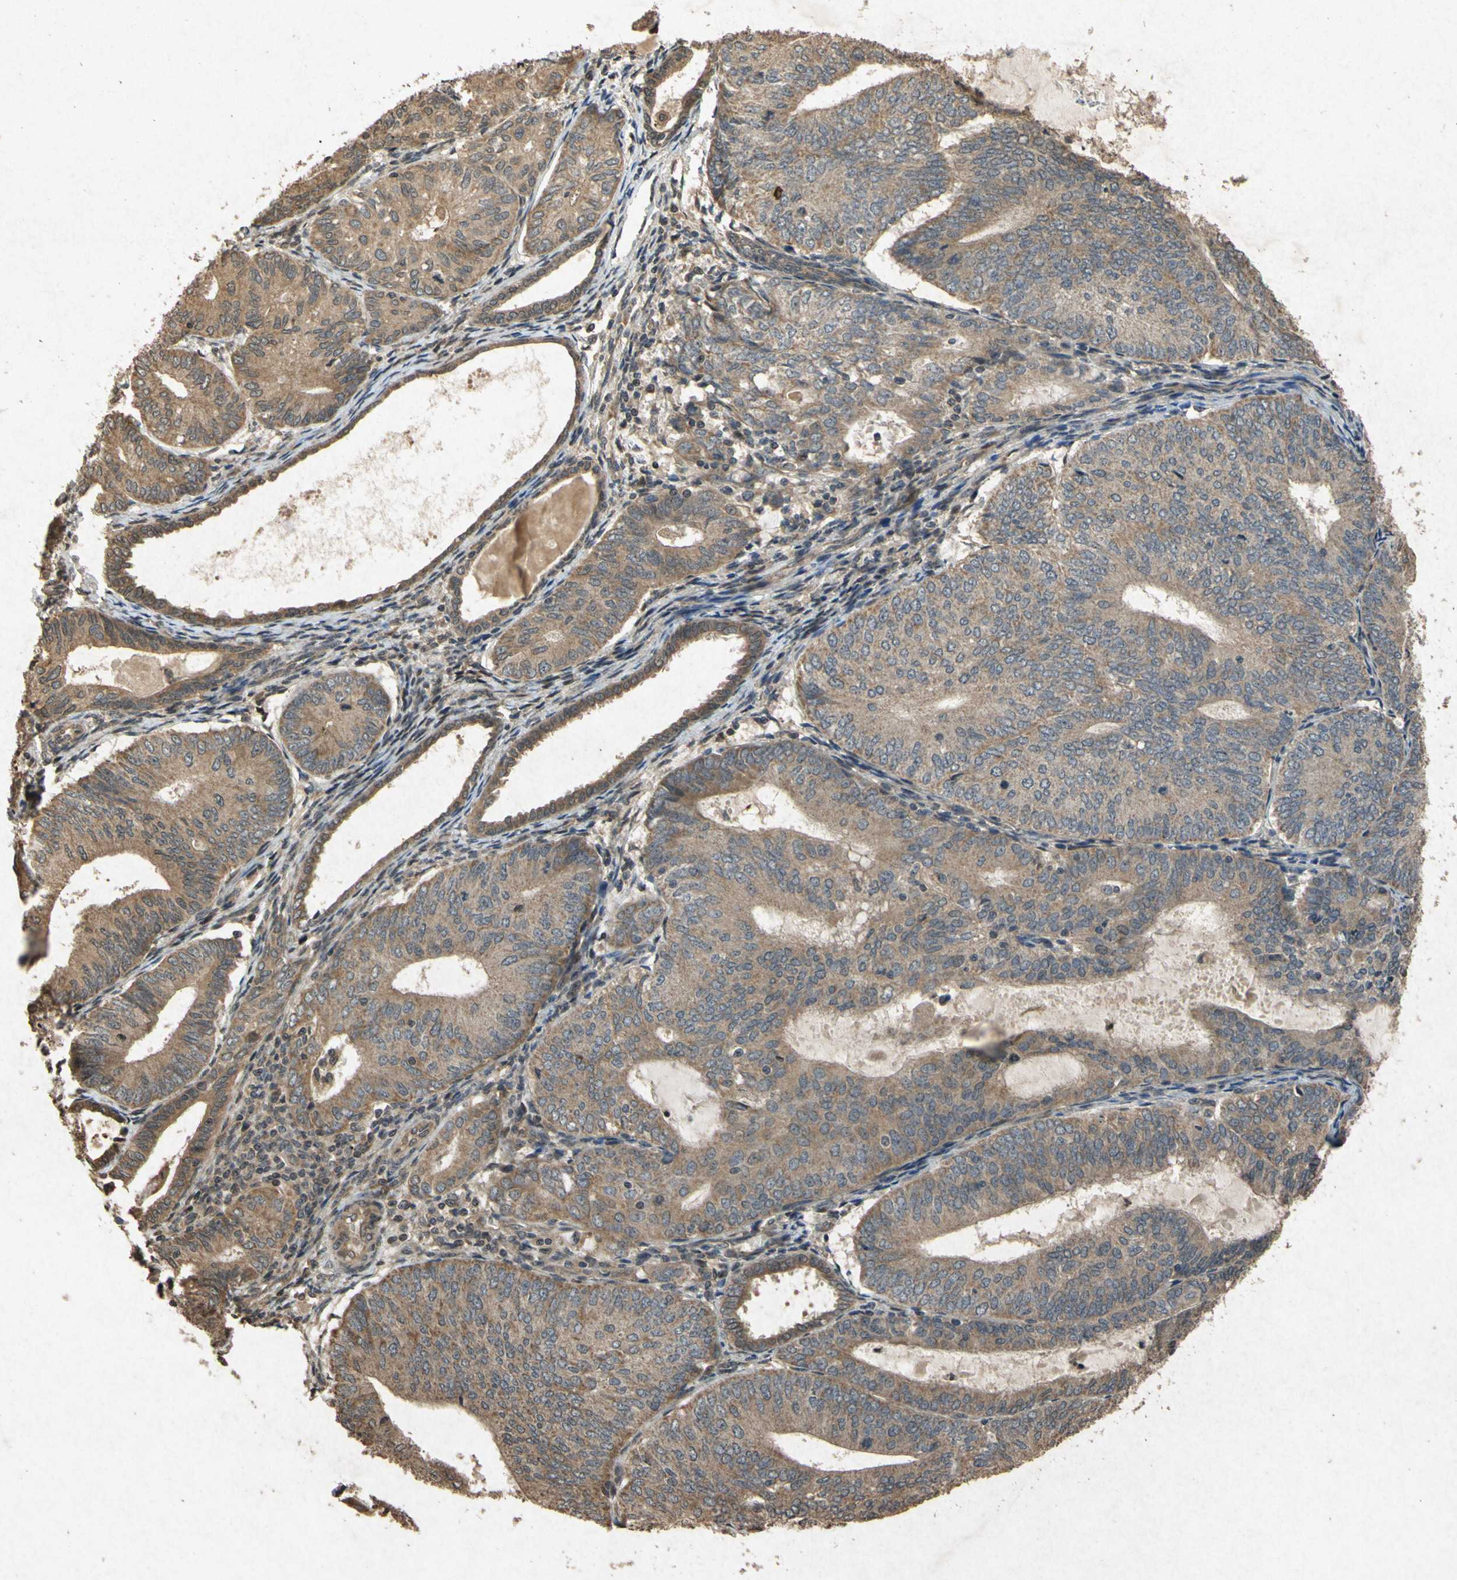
{"staining": {"intensity": "moderate", "quantity": ">75%", "location": "cytoplasmic/membranous"}, "tissue": "endometrial cancer", "cell_type": "Tumor cells", "image_type": "cancer", "snomed": [{"axis": "morphology", "description": "Adenocarcinoma, NOS"}, {"axis": "topography", "description": "Endometrium"}], "caption": "Immunohistochemical staining of adenocarcinoma (endometrial) demonstrates medium levels of moderate cytoplasmic/membranous protein staining in approximately >75% of tumor cells.", "gene": "ATP6V1H", "patient": {"sex": "female", "age": 81}}